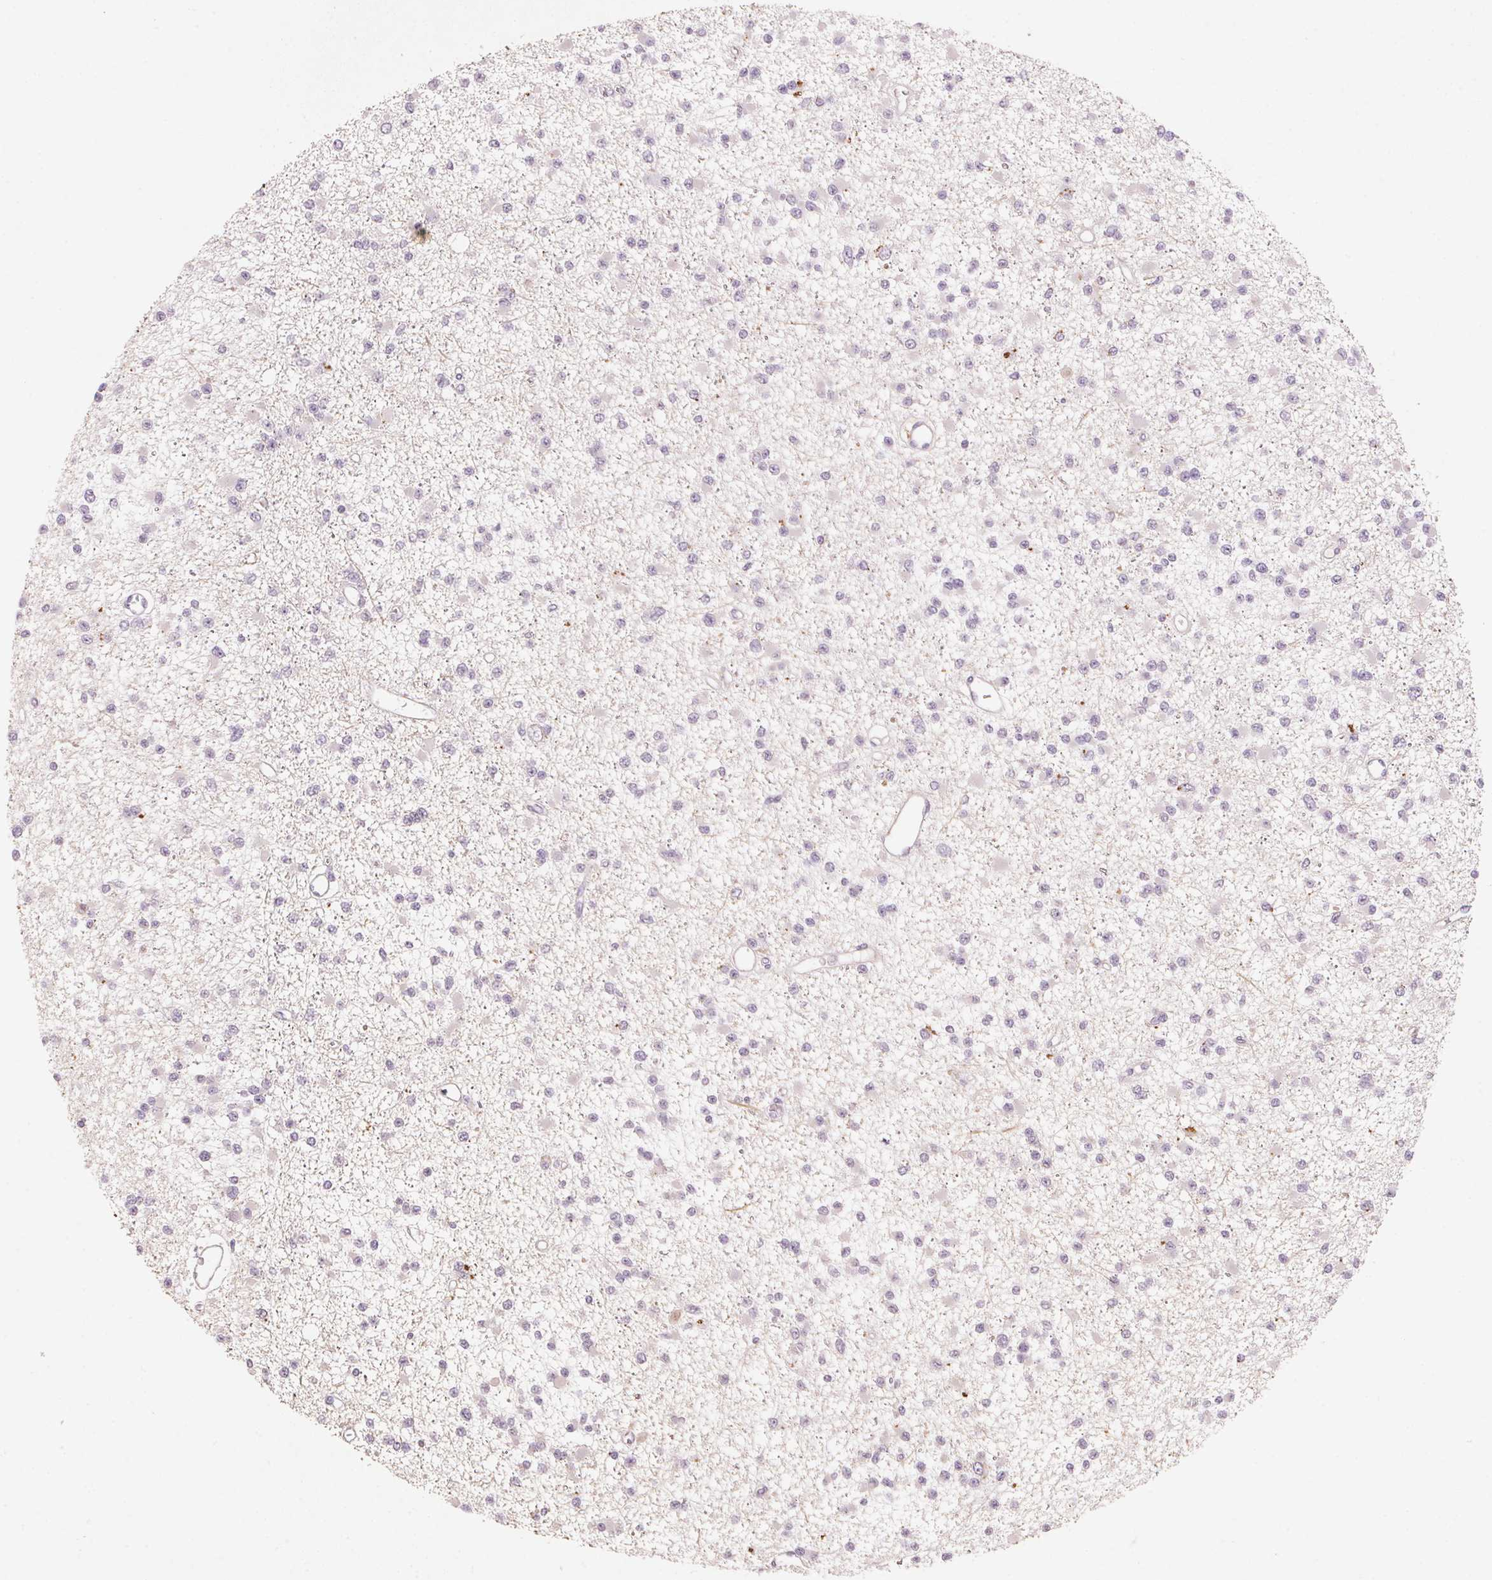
{"staining": {"intensity": "negative", "quantity": "none", "location": "none"}, "tissue": "glioma", "cell_type": "Tumor cells", "image_type": "cancer", "snomed": [{"axis": "morphology", "description": "Glioma, malignant, Low grade"}, {"axis": "topography", "description": "Brain"}], "caption": "Immunohistochemistry (IHC) of low-grade glioma (malignant) exhibits no staining in tumor cells. Brightfield microscopy of IHC stained with DAB (brown) and hematoxylin (blue), captured at high magnification.", "gene": "CXCL5", "patient": {"sex": "female", "age": 22}}